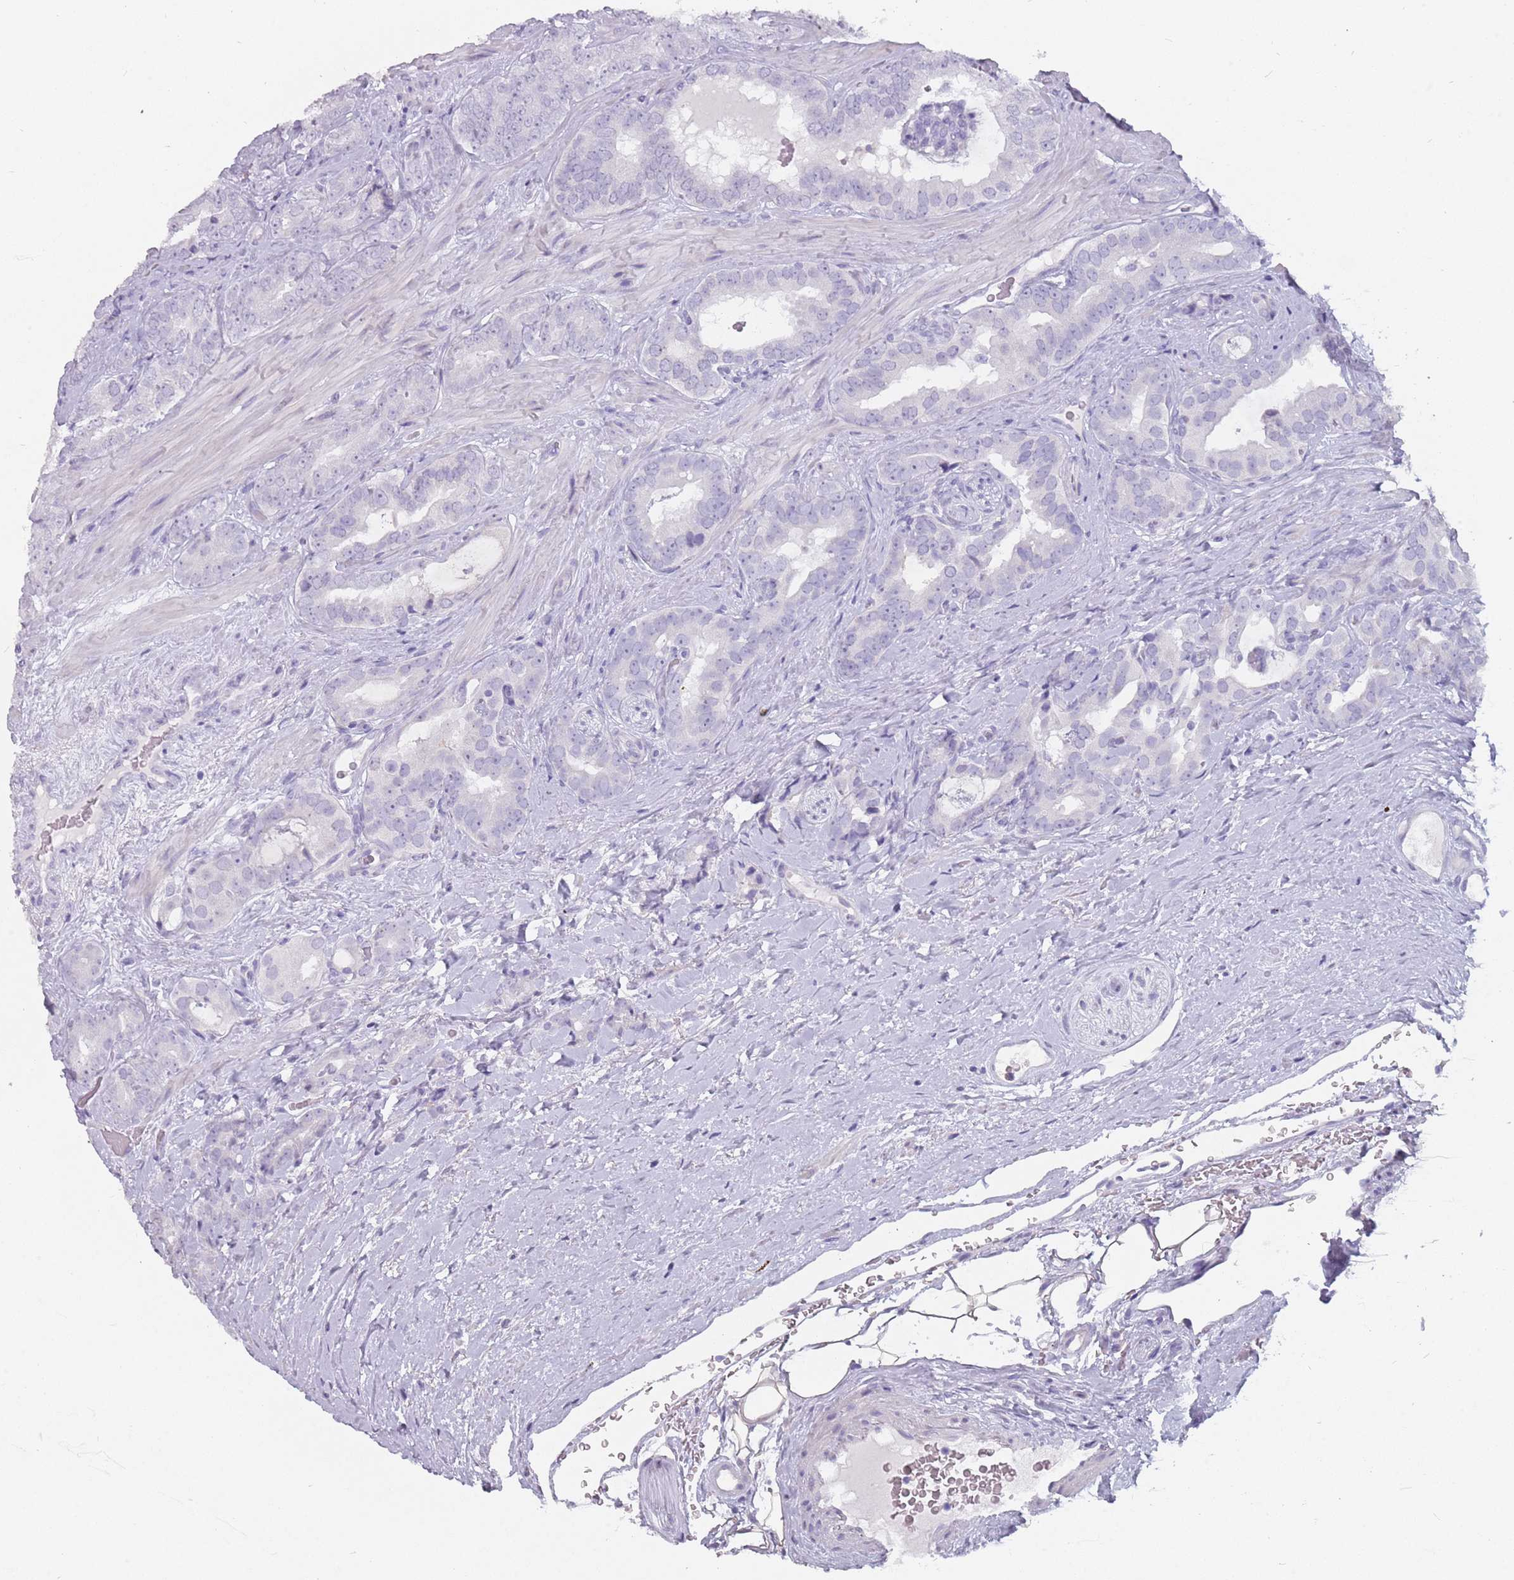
{"staining": {"intensity": "negative", "quantity": "none", "location": "none"}, "tissue": "prostate cancer", "cell_type": "Tumor cells", "image_type": "cancer", "snomed": [{"axis": "morphology", "description": "Adenocarcinoma, High grade"}, {"axis": "topography", "description": "Prostate"}], "caption": "This is a micrograph of immunohistochemistry (IHC) staining of prostate adenocarcinoma (high-grade), which shows no expression in tumor cells. (Brightfield microscopy of DAB IHC at high magnification).", "gene": "DDX4", "patient": {"sex": "male", "age": 71}}